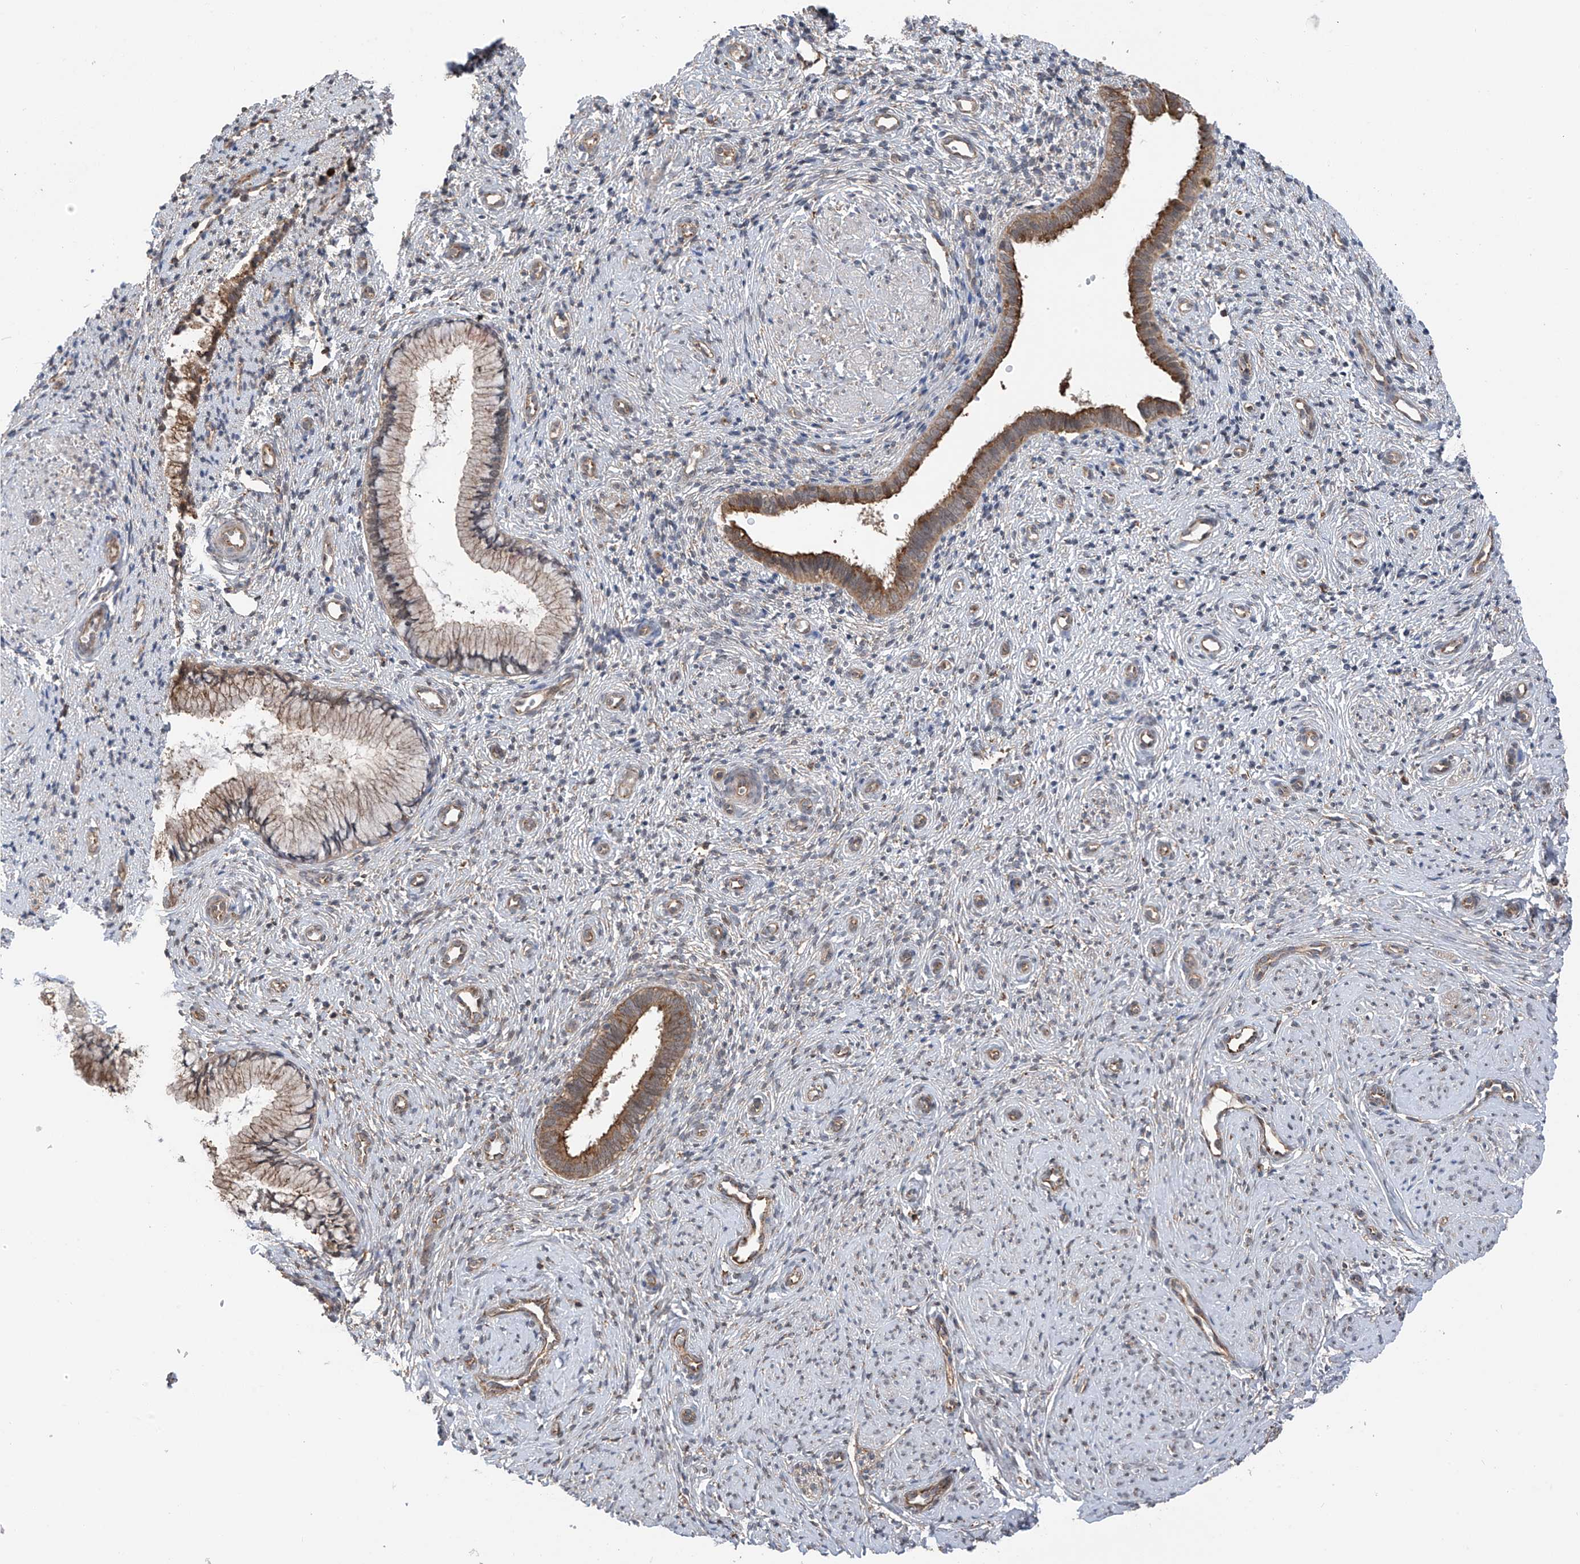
{"staining": {"intensity": "weak", "quantity": ">75%", "location": "cytoplasmic/membranous"}, "tissue": "cervix", "cell_type": "Glandular cells", "image_type": "normal", "snomed": [{"axis": "morphology", "description": "Normal tissue, NOS"}, {"axis": "topography", "description": "Cervix"}], "caption": "About >75% of glandular cells in normal cervix exhibit weak cytoplasmic/membranous protein staining as visualized by brown immunohistochemical staining.", "gene": "ZNF189", "patient": {"sex": "female", "age": 27}}